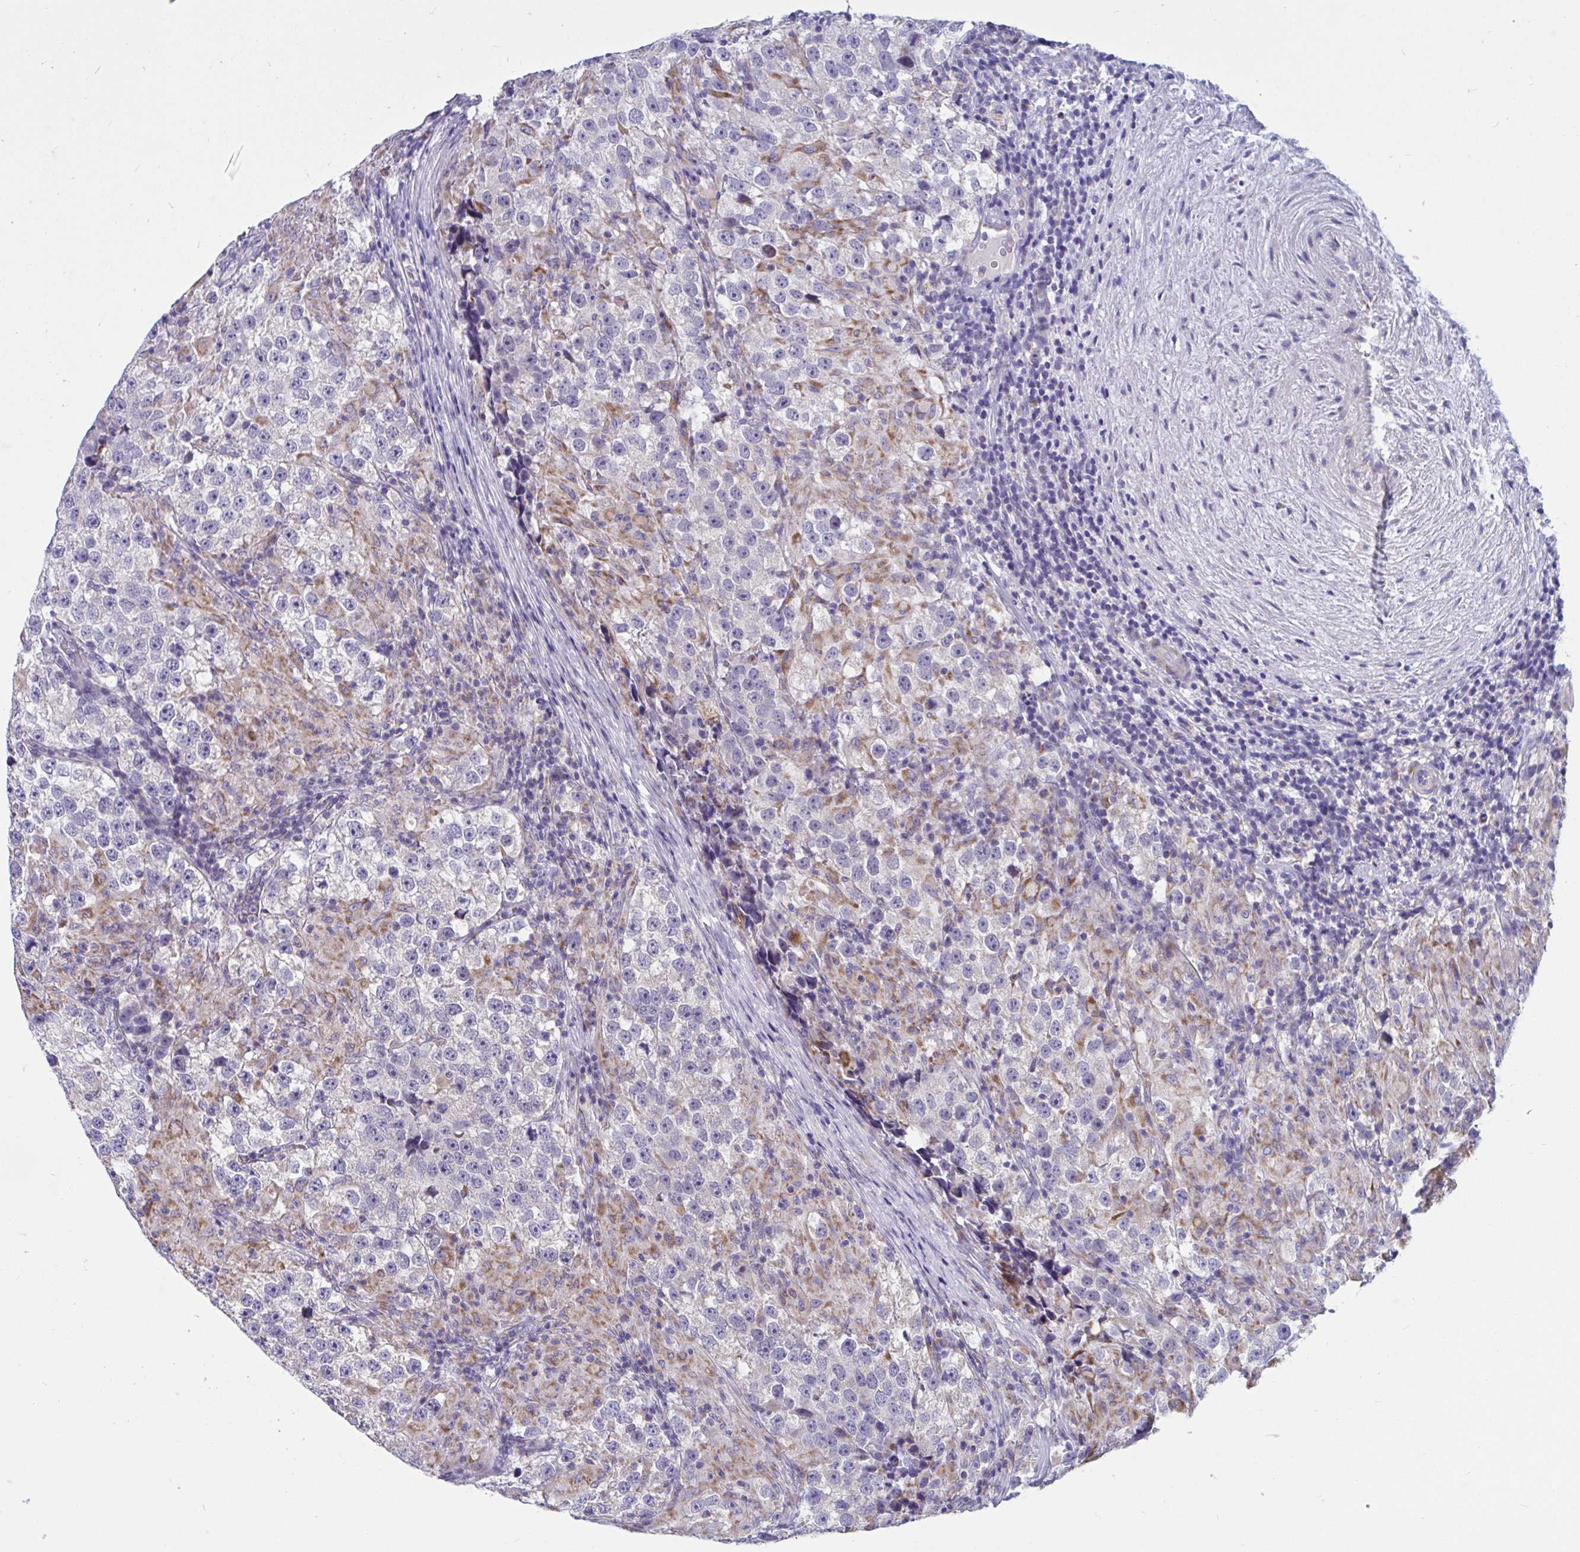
{"staining": {"intensity": "moderate", "quantity": "<25%", "location": "cytoplasmic/membranous"}, "tissue": "testis cancer", "cell_type": "Tumor cells", "image_type": "cancer", "snomed": [{"axis": "morphology", "description": "Seminoma, NOS"}, {"axis": "topography", "description": "Testis"}], "caption": "A photomicrograph showing moderate cytoplasmic/membranous positivity in about <25% of tumor cells in testis cancer (seminoma), as visualized by brown immunohistochemical staining.", "gene": "OR13A1", "patient": {"sex": "male", "age": 46}}